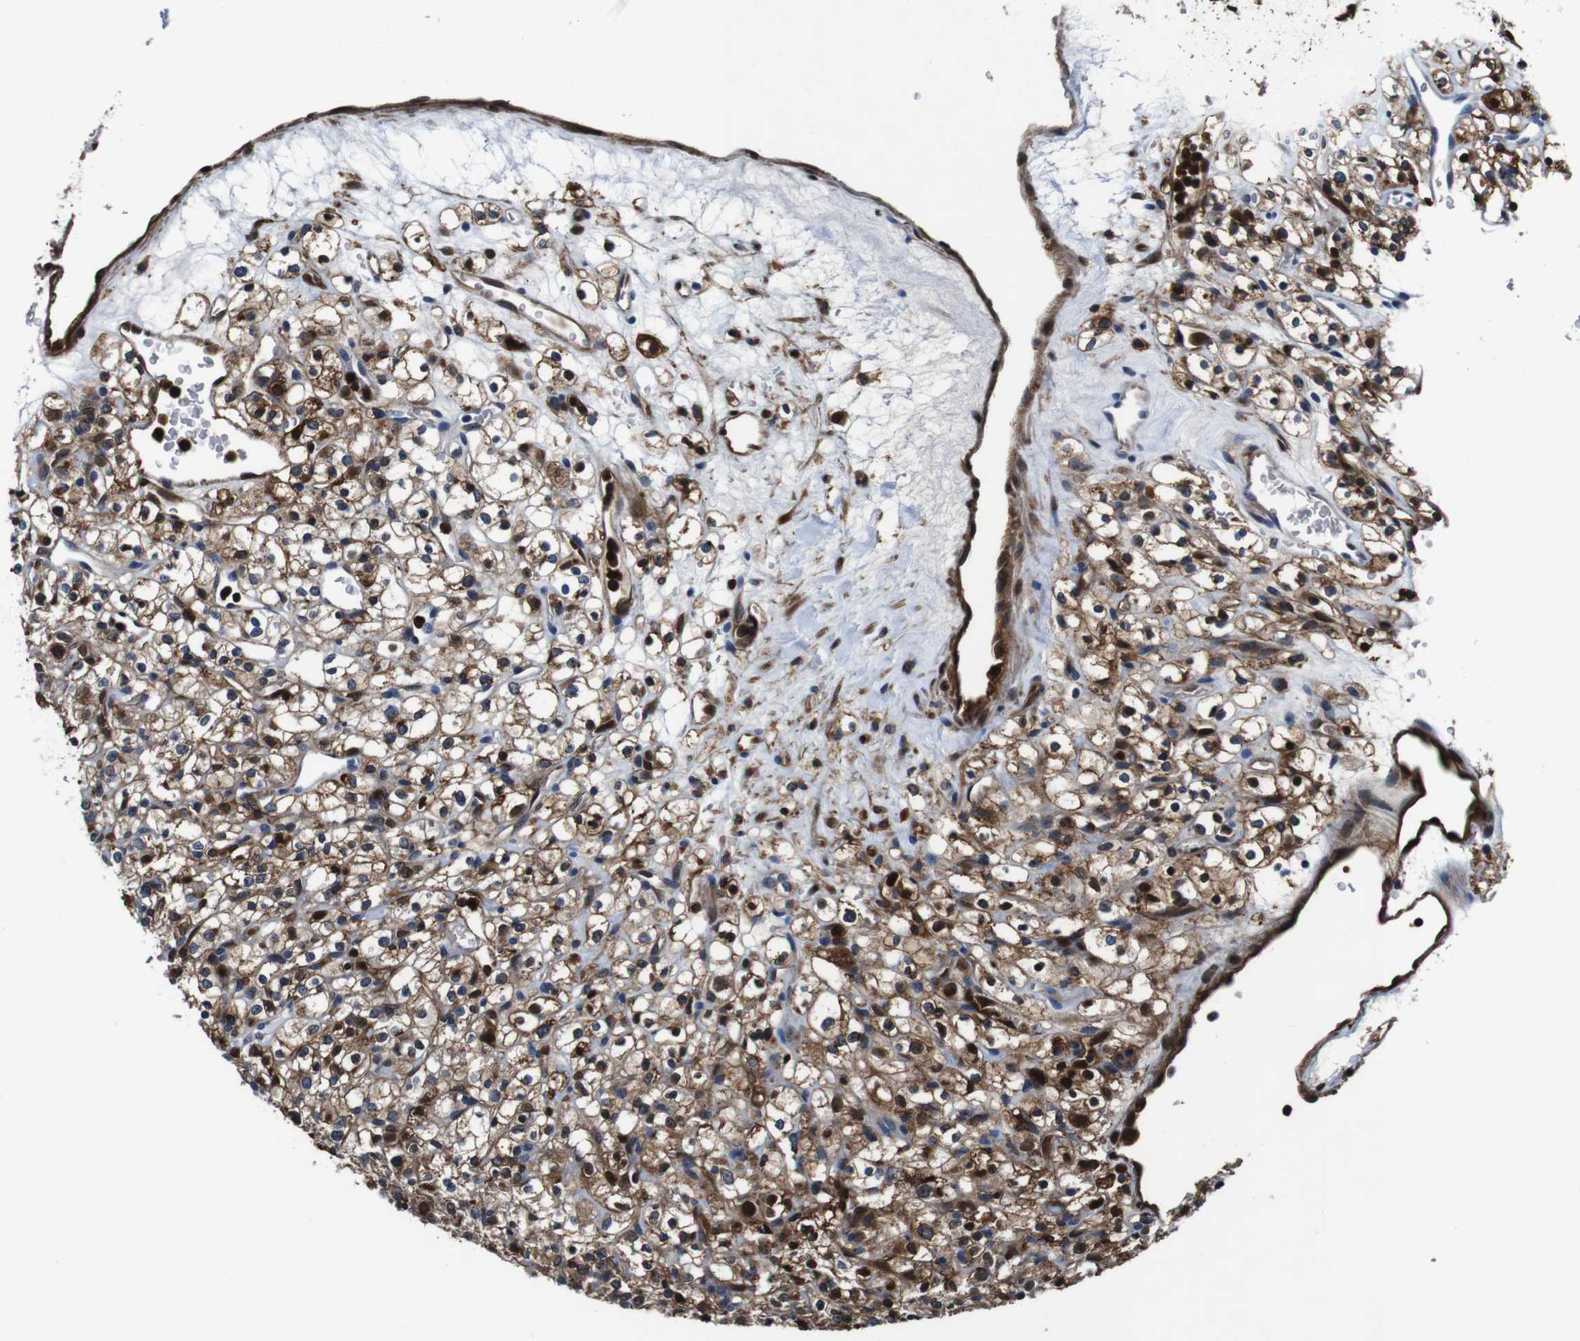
{"staining": {"intensity": "strong", "quantity": "25%-75%", "location": "cytoplasmic/membranous,nuclear"}, "tissue": "renal cancer", "cell_type": "Tumor cells", "image_type": "cancer", "snomed": [{"axis": "morphology", "description": "Normal tissue, NOS"}, {"axis": "morphology", "description": "Adenocarcinoma, NOS"}, {"axis": "topography", "description": "Kidney"}], "caption": "Brown immunohistochemical staining in renal adenocarcinoma reveals strong cytoplasmic/membranous and nuclear positivity in about 25%-75% of tumor cells.", "gene": "ANXA1", "patient": {"sex": "female", "age": 72}}